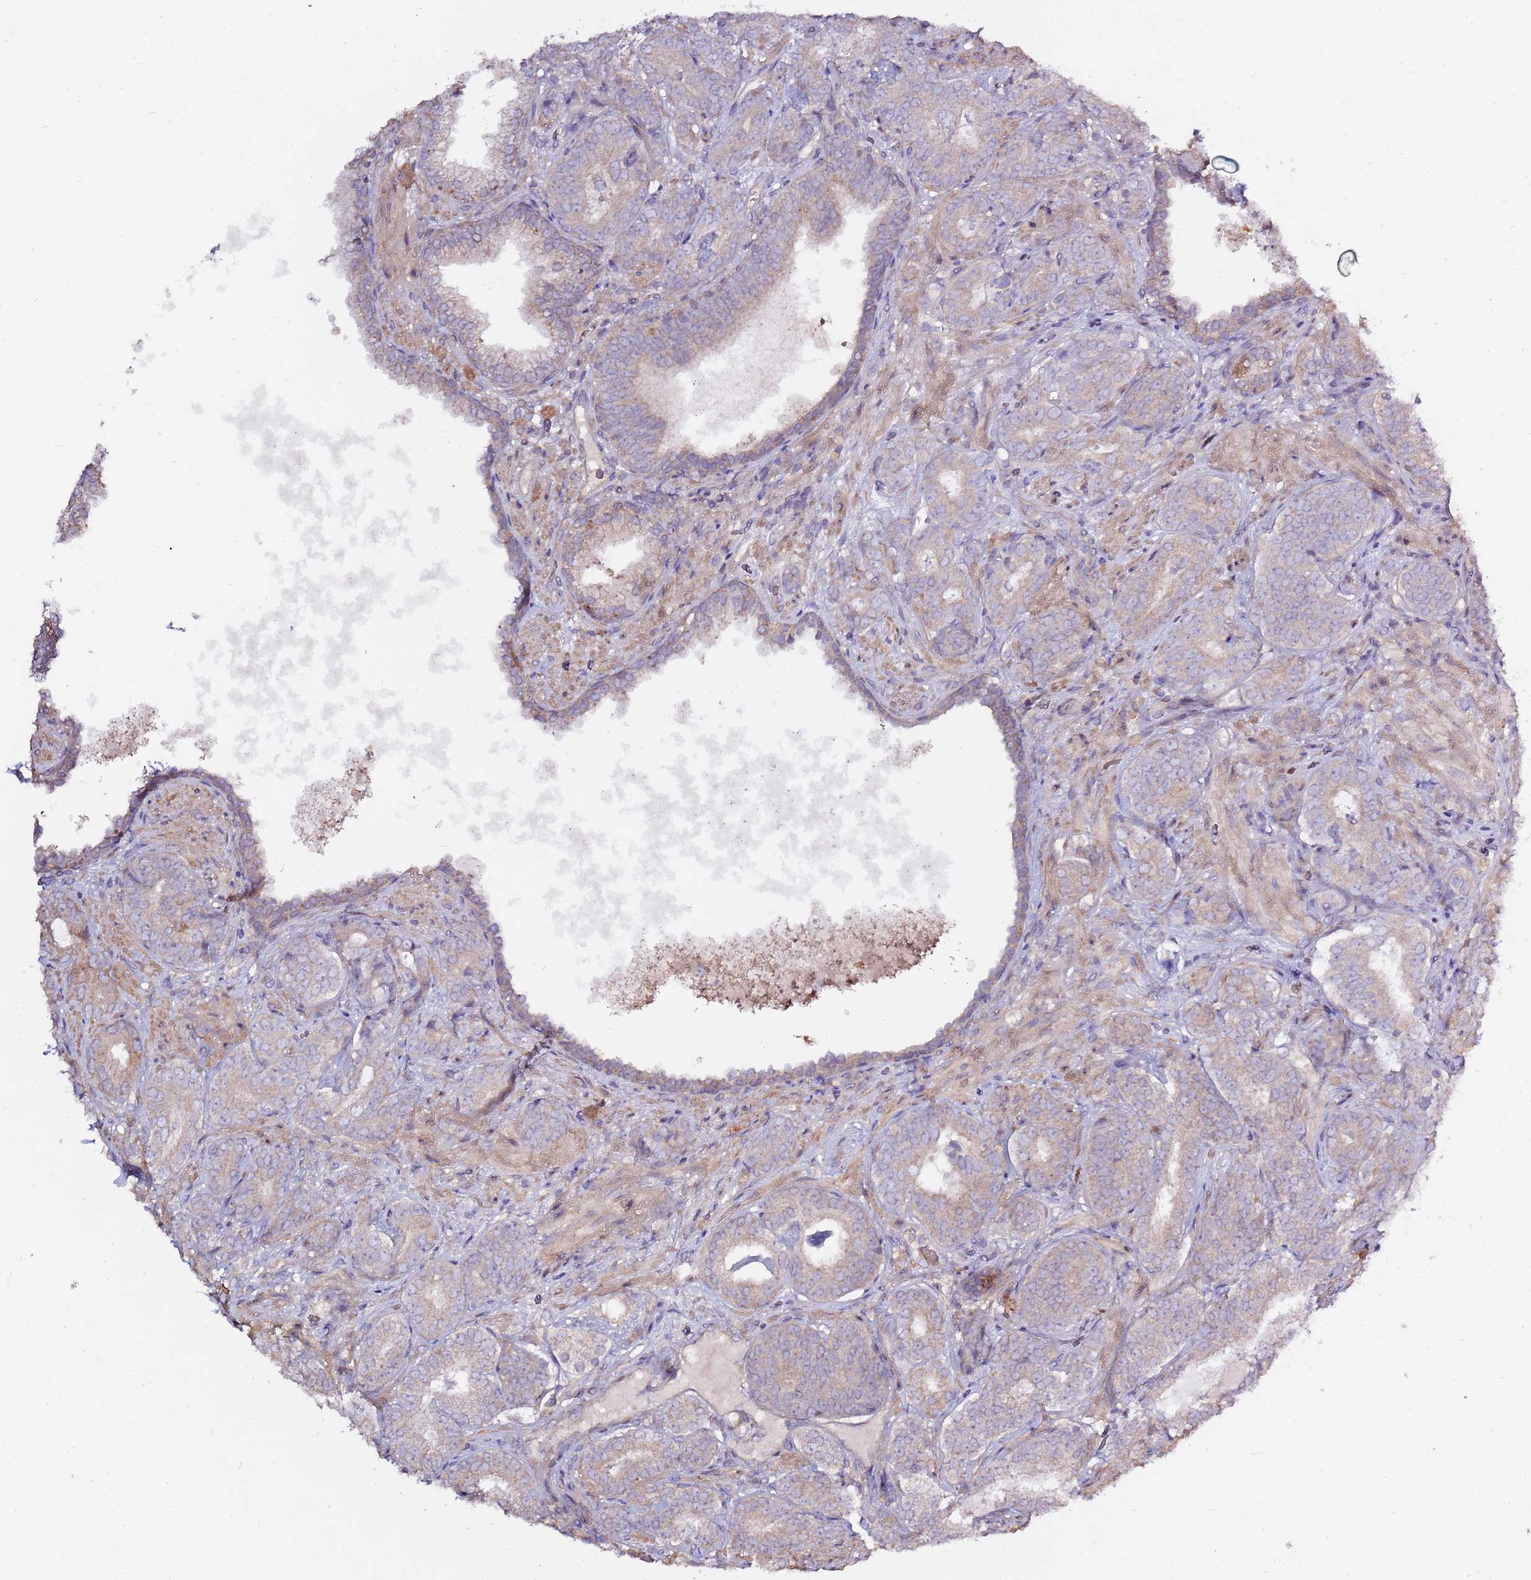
{"staining": {"intensity": "weak", "quantity": "<25%", "location": "cytoplasmic/membranous"}, "tissue": "prostate cancer", "cell_type": "Tumor cells", "image_type": "cancer", "snomed": [{"axis": "morphology", "description": "Adenocarcinoma, High grade"}, {"axis": "topography", "description": "Prostate"}], "caption": "Prostate high-grade adenocarcinoma stained for a protein using immunohistochemistry (IHC) reveals no positivity tumor cells.", "gene": "EVA1B", "patient": {"sex": "male", "age": 71}}